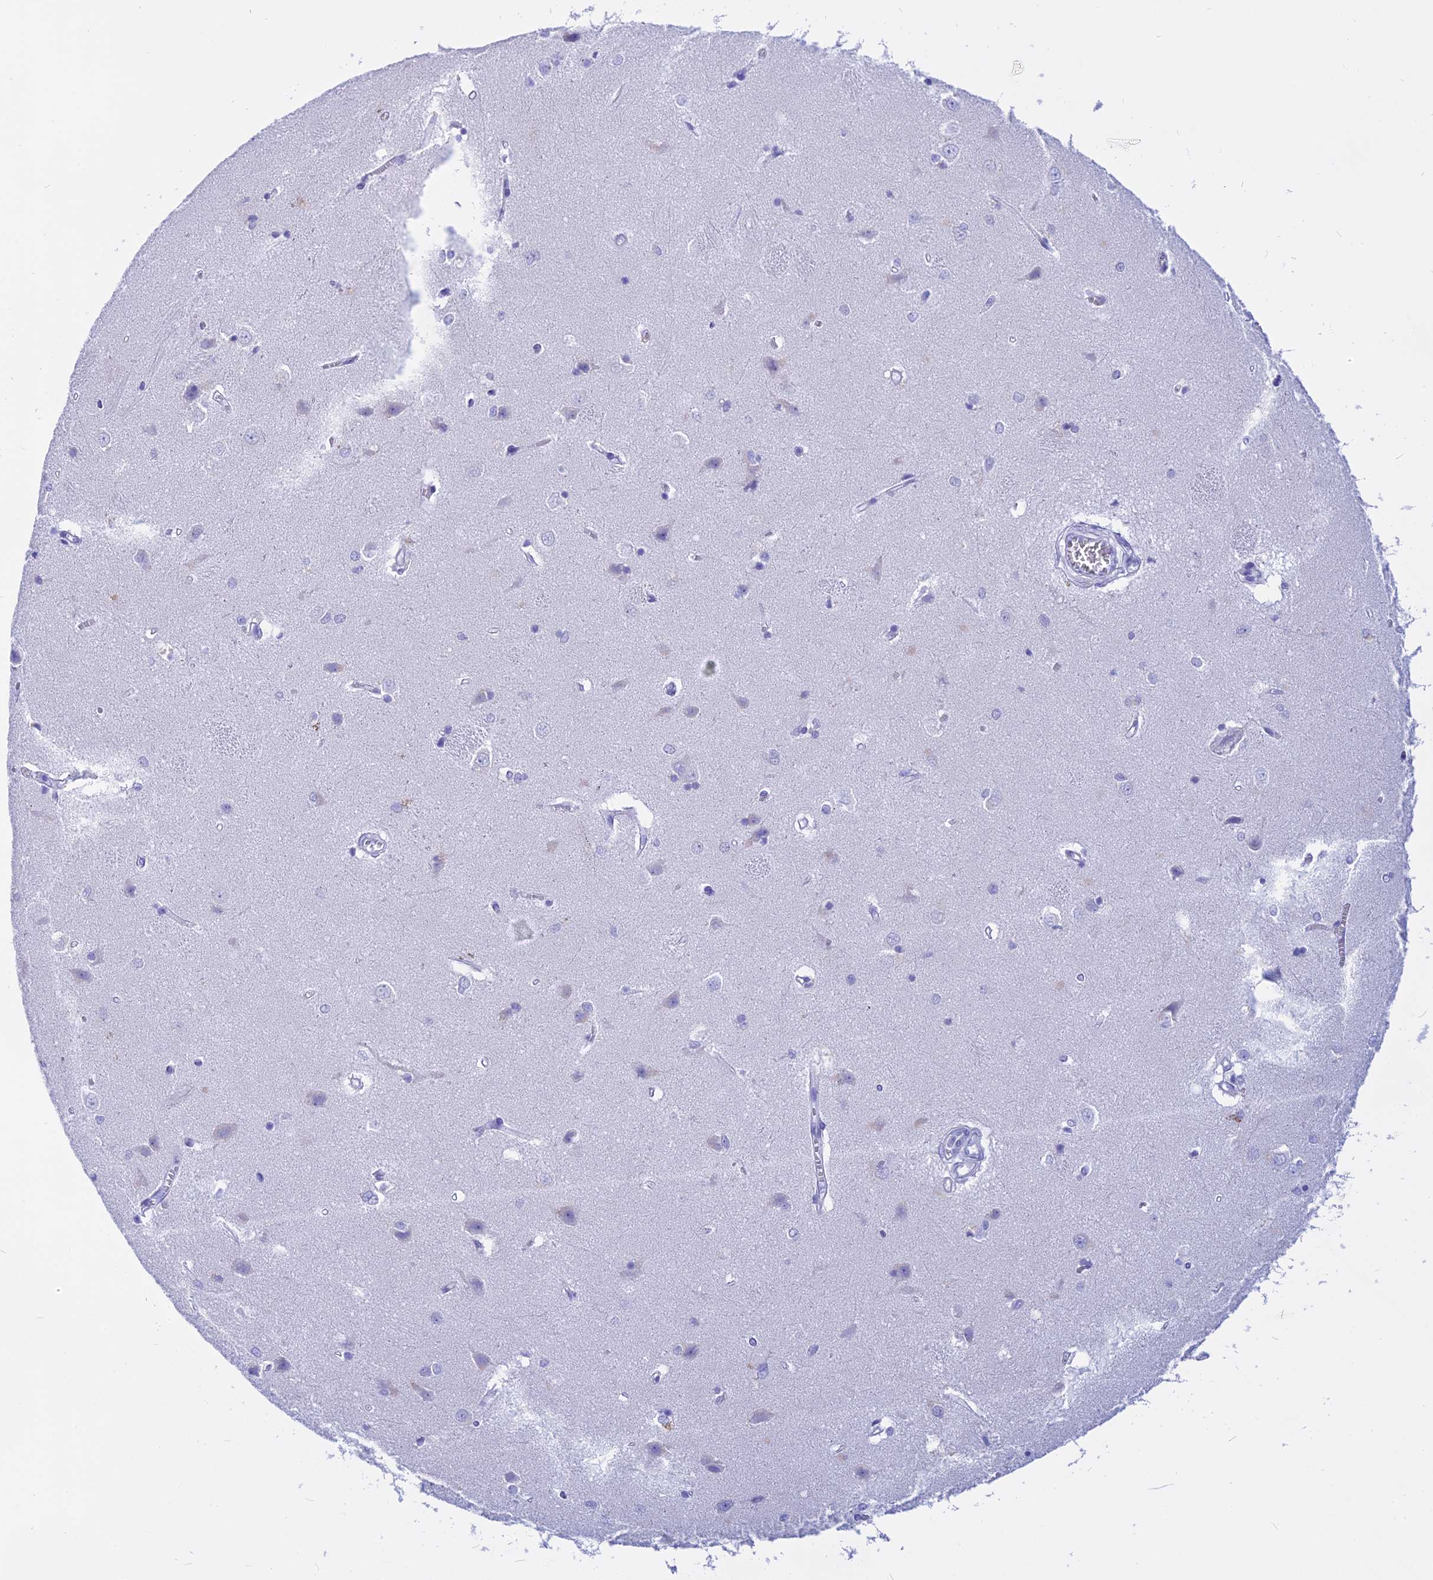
{"staining": {"intensity": "negative", "quantity": "none", "location": "none"}, "tissue": "caudate", "cell_type": "Glial cells", "image_type": "normal", "snomed": [{"axis": "morphology", "description": "Normal tissue, NOS"}, {"axis": "topography", "description": "Lateral ventricle wall"}], "caption": "This is a histopathology image of immunohistochemistry (IHC) staining of benign caudate, which shows no expression in glial cells. (Stains: DAB (3,3'-diaminobenzidine) immunohistochemistry with hematoxylin counter stain, Microscopy: brightfield microscopy at high magnification).", "gene": "ISCA1", "patient": {"sex": "male", "age": 37}}